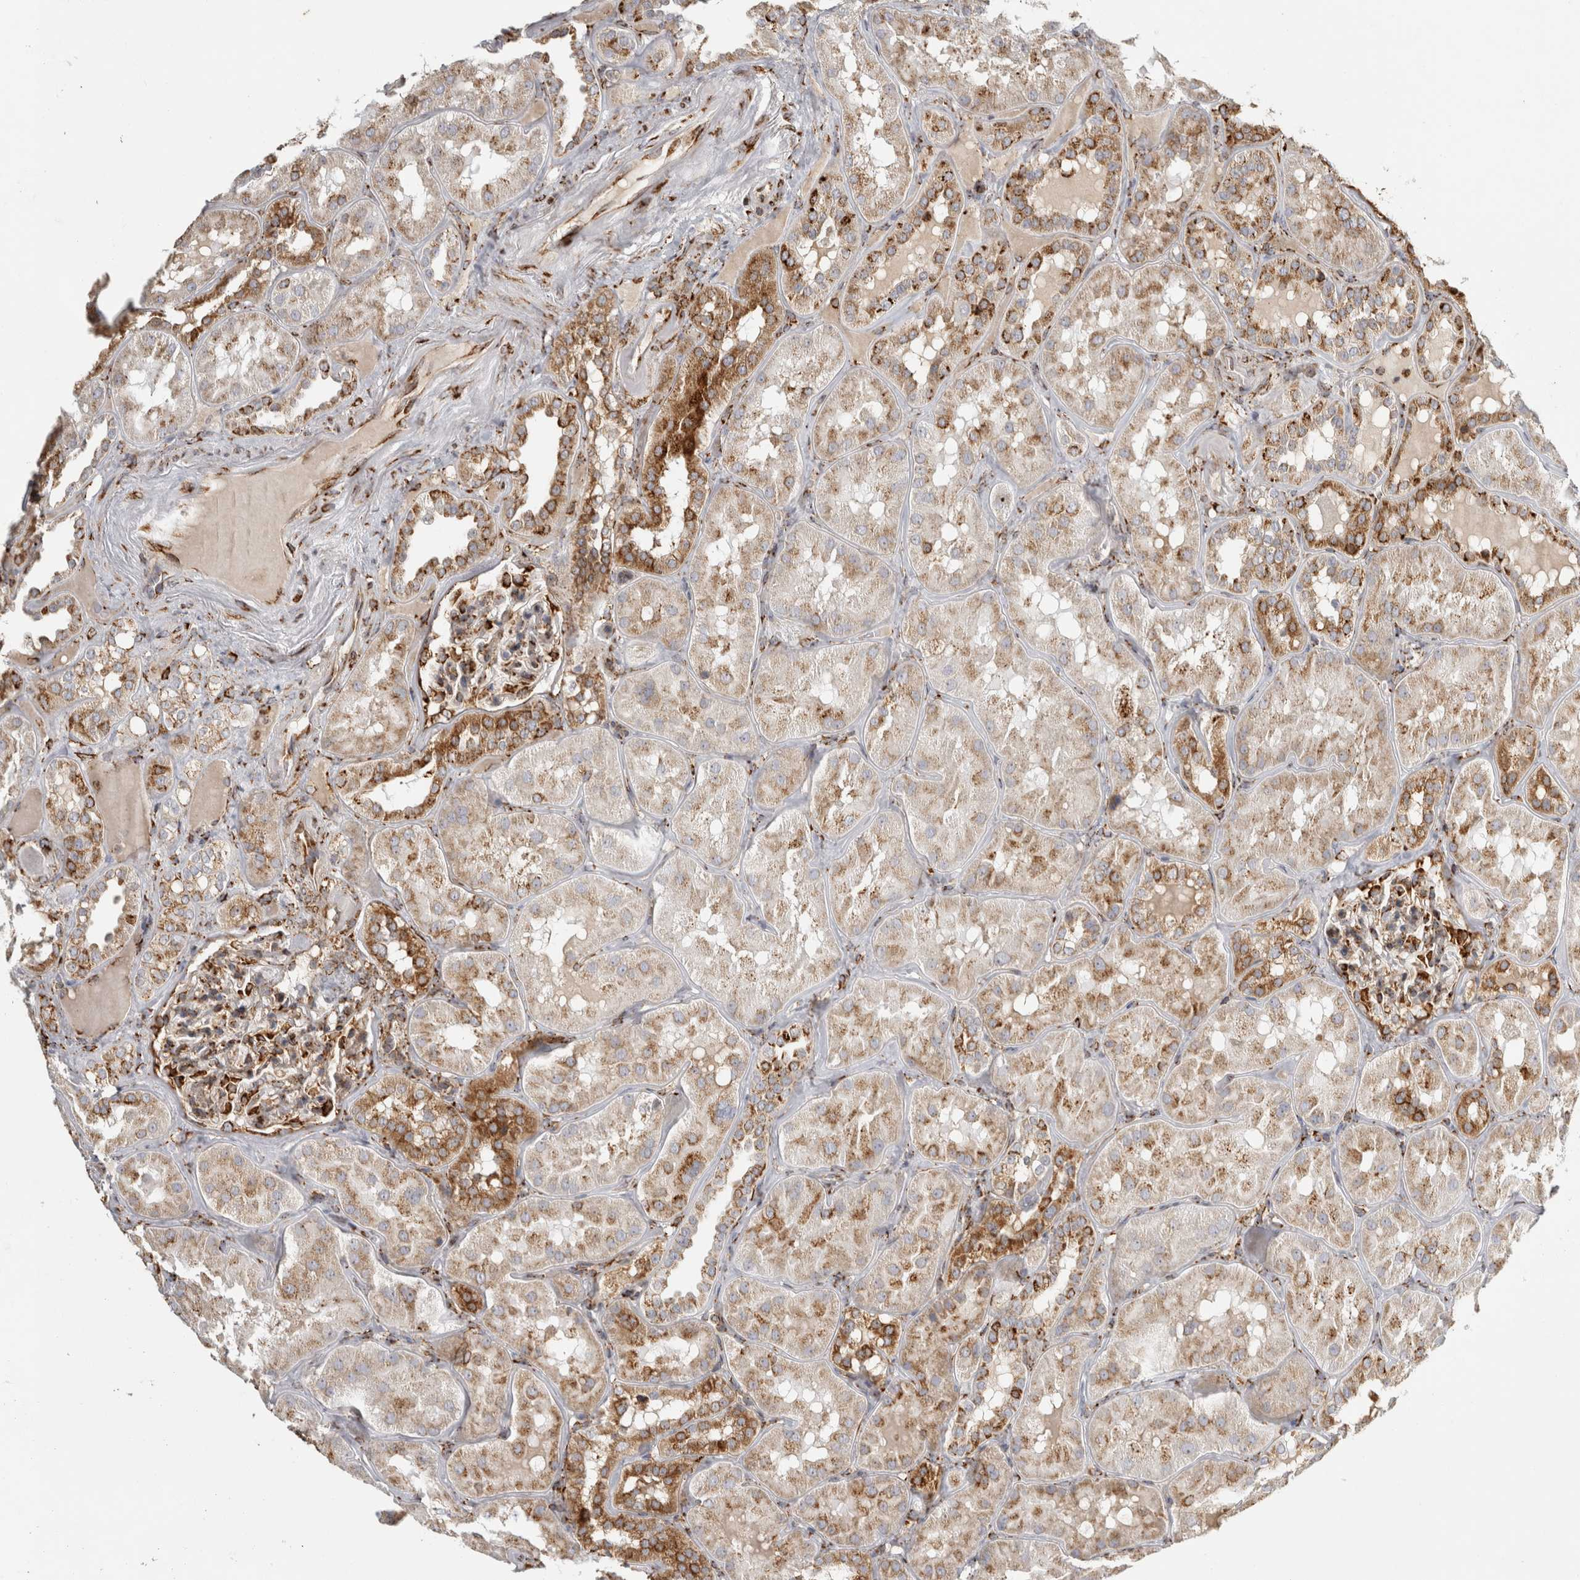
{"staining": {"intensity": "moderate", "quantity": ">75%", "location": "cytoplasmic/membranous"}, "tissue": "renal cancer", "cell_type": "Tumor cells", "image_type": "cancer", "snomed": [{"axis": "morphology", "description": "Normal tissue, NOS"}, {"axis": "morphology", "description": "Adenocarcinoma, NOS"}, {"axis": "topography", "description": "Kidney"}], "caption": "Renal cancer (adenocarcinoma) tissue displays moderate cytoplasmic/membranous positivity in about >75% of tumor cells (DAB IHC, brown staining for protein, blue staining for nuclei).", "gene": "OSTN", "patient": {"sex": "female", "age": 72}}